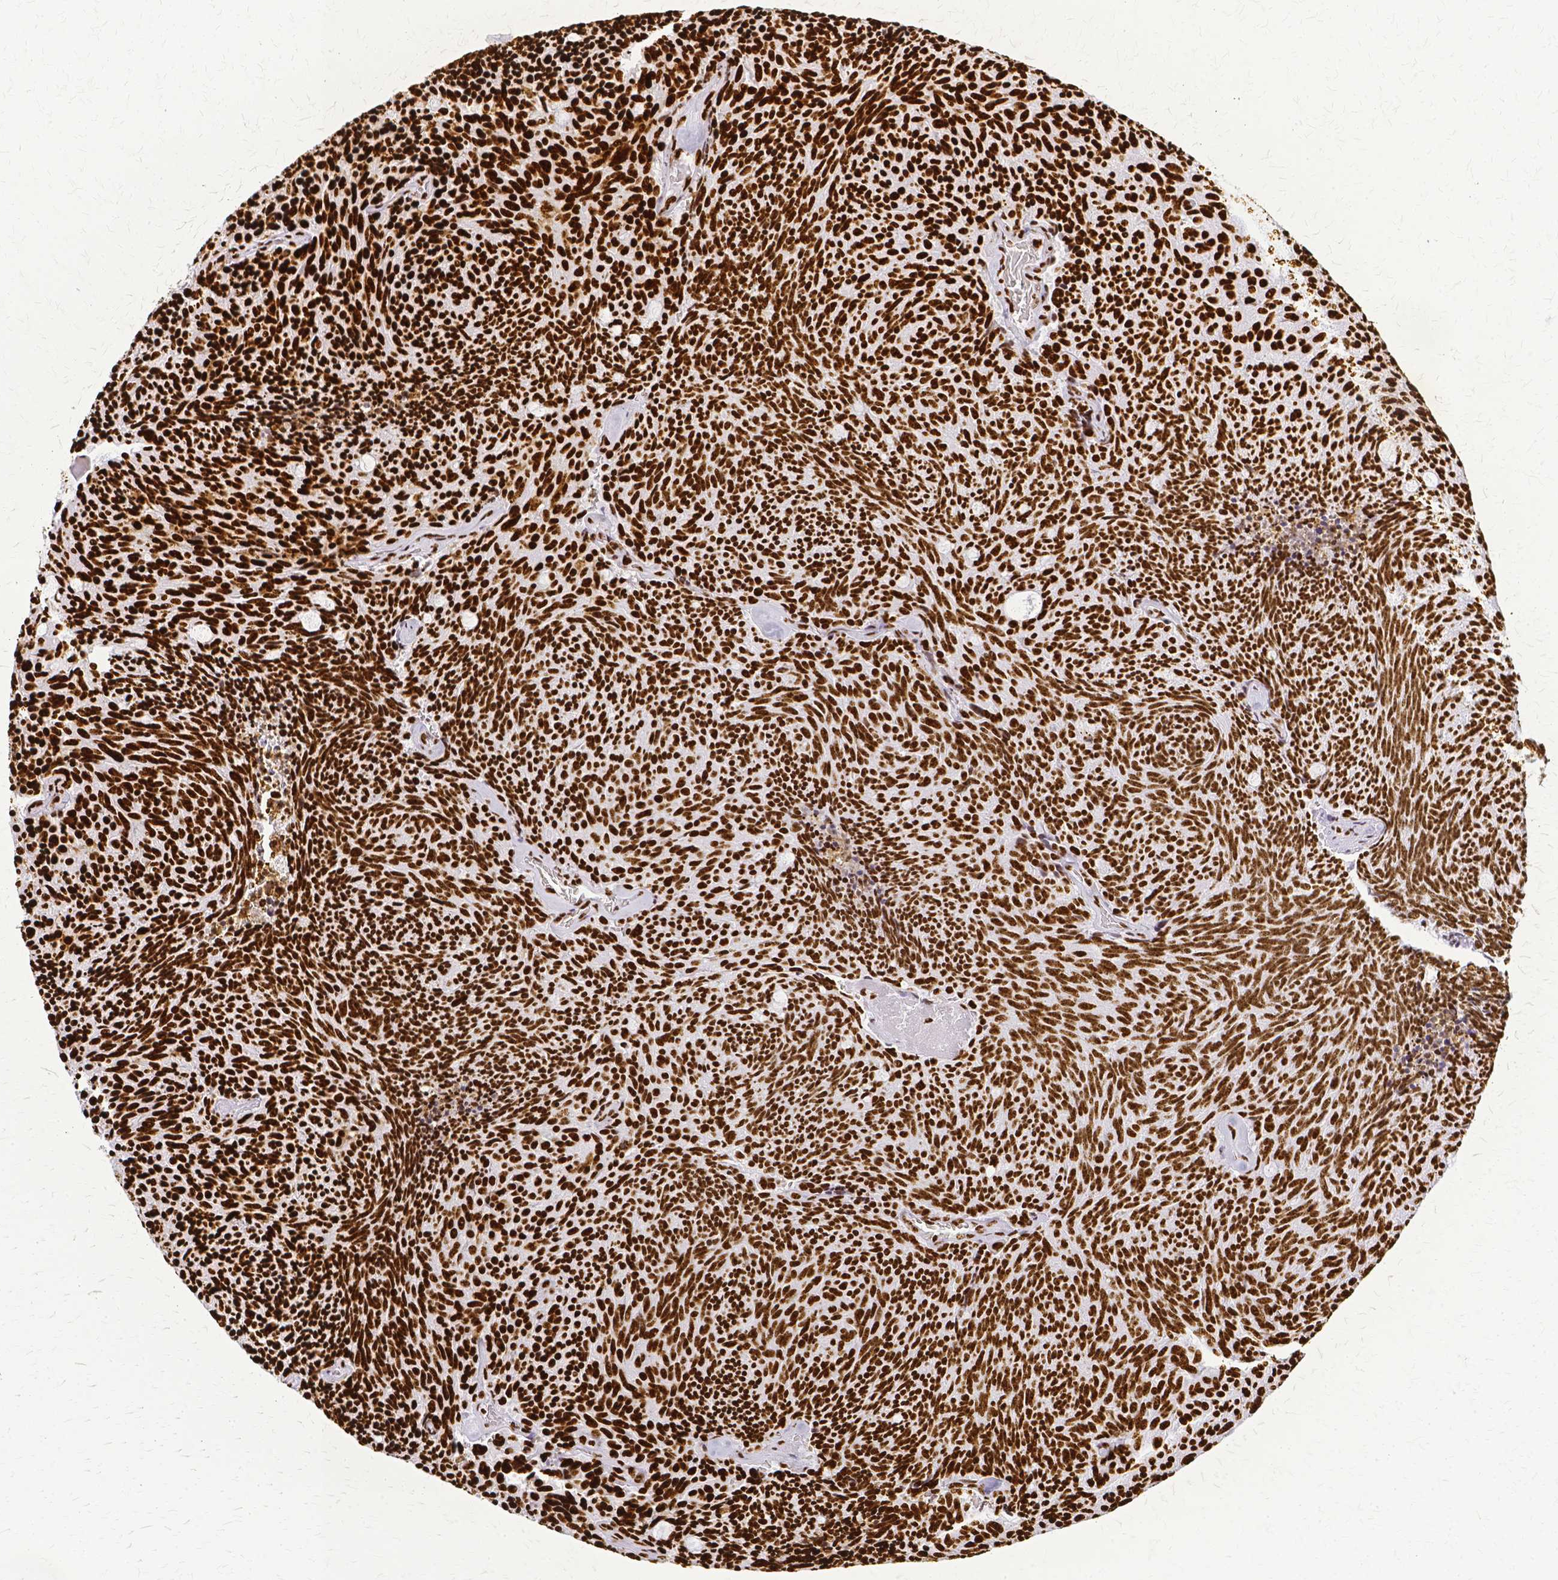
{"staining": {"intensity": "strong", "quantity": ">75%", "location": "nuclear"}, "tissue": "carcinoid", "cell_type": "Tumor cells", "image_type": "cancer", "snomed": [{"axis": "morphology", "description": "Carcinoid, malignant, NOS"}, {"axis": "topography", "description": "Pancreas"}], "caption": "Protein expression analysis of malignant carcinoid exhibits strong nuclear staining in about >75% of tumor cells.", "gene": "SFPQ", "patient": {"sex": "female", "age": 54}}